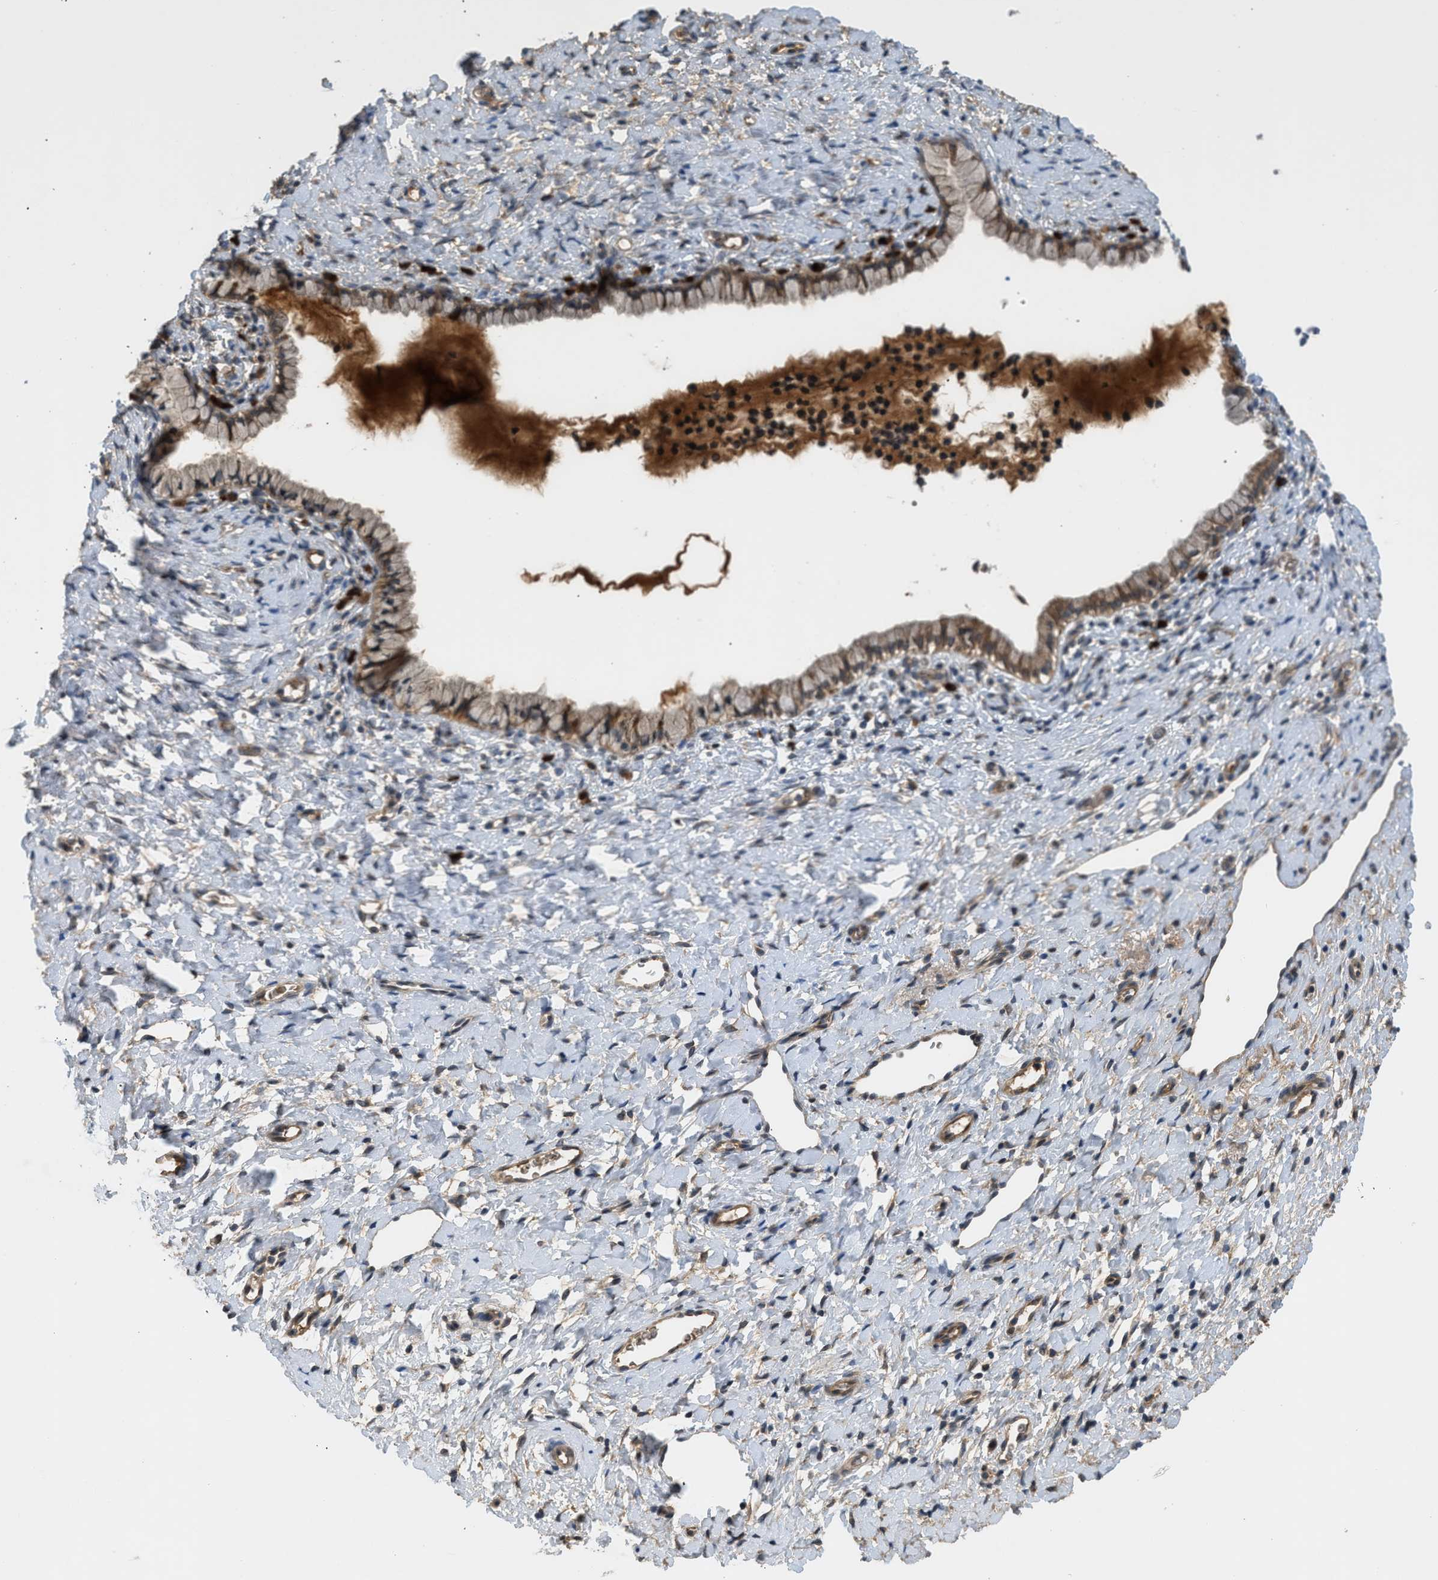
{"staining": {"intensity": "moderate", "quantity": "<25%", "location": "cytoplasmic/membranous"}, "tissue": "cervix", "cell_type": "Glandular cells", "image_type": "normal", "snomed": [{"axis": "morphology", "description": "Normal tissue, NOS"}, {"axis": "topography", "description": "Cervix"}], "caption": "Unremarkable cervix was stained to show a protein in brown. There is low levels of moderate cytoplasmic/membranous staining in approximately <25% of glandular cells. The staining was performed using DAB (3,3'-diaminobenzidine) to visualize the protein expression in brown, while the nuclei were stained in blue with hematoxylin (Magnification: 20x).", "gene": "ADCY8", "patient": {"sex": "female", "age": 72}}